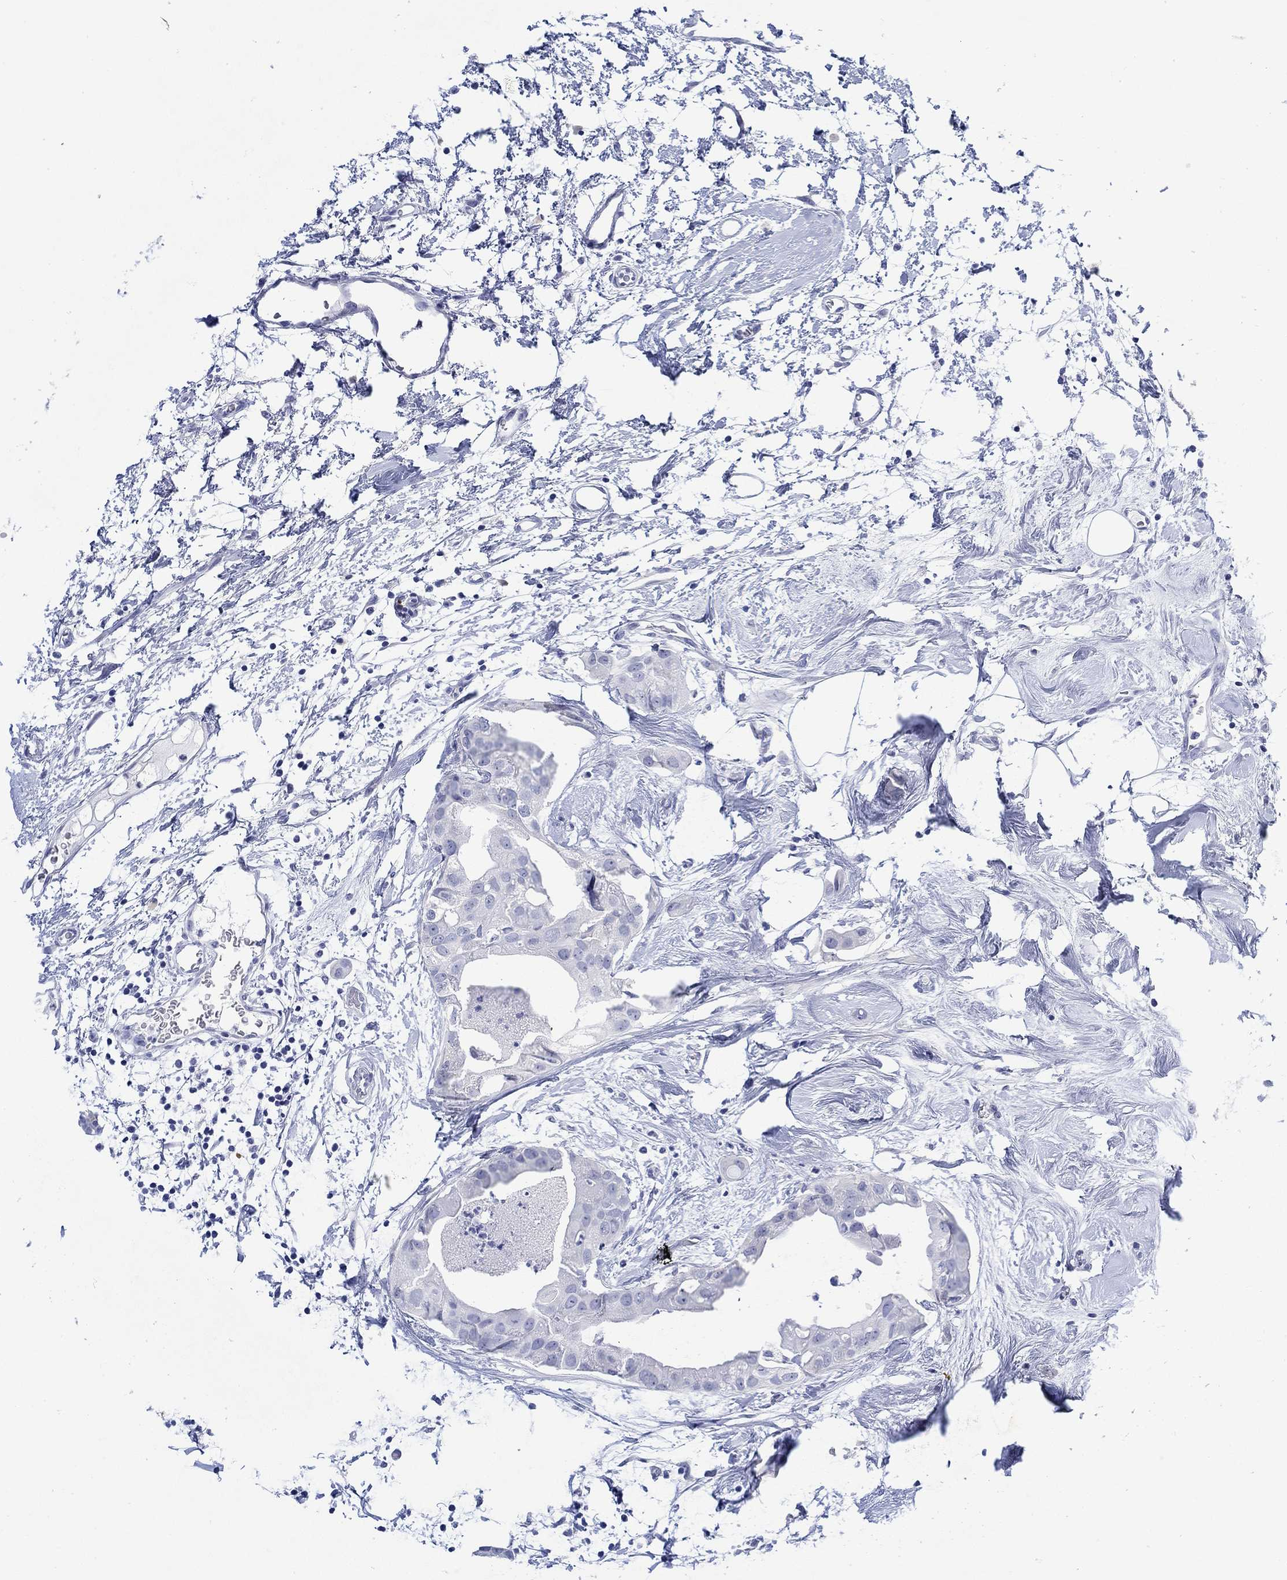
{"staining": {"intensity": "negative", "quantity": "none", "location": "none"}, "tissue": "breast cancer", "cell_type": "Tumor cells", "image_type": "cancer", "snomed": [{"axis": "morphology", "description": "Normal tissue, NOS"}, {"axis": "morphology", "description": "Duct carcinoma"}, {"axis": "topography", "description": "Breast"}], "caption": "Immunohistochemistry (IHC) photomicrograph of neoplastic tissue: breast infiltrating ductal carcinoma stained with DAB (3,3'-diaminobenzidine) displays no significant protein expression in tumor cells.", "gene": "MSI1", "patient": {"sex": "female", "age": 40}}